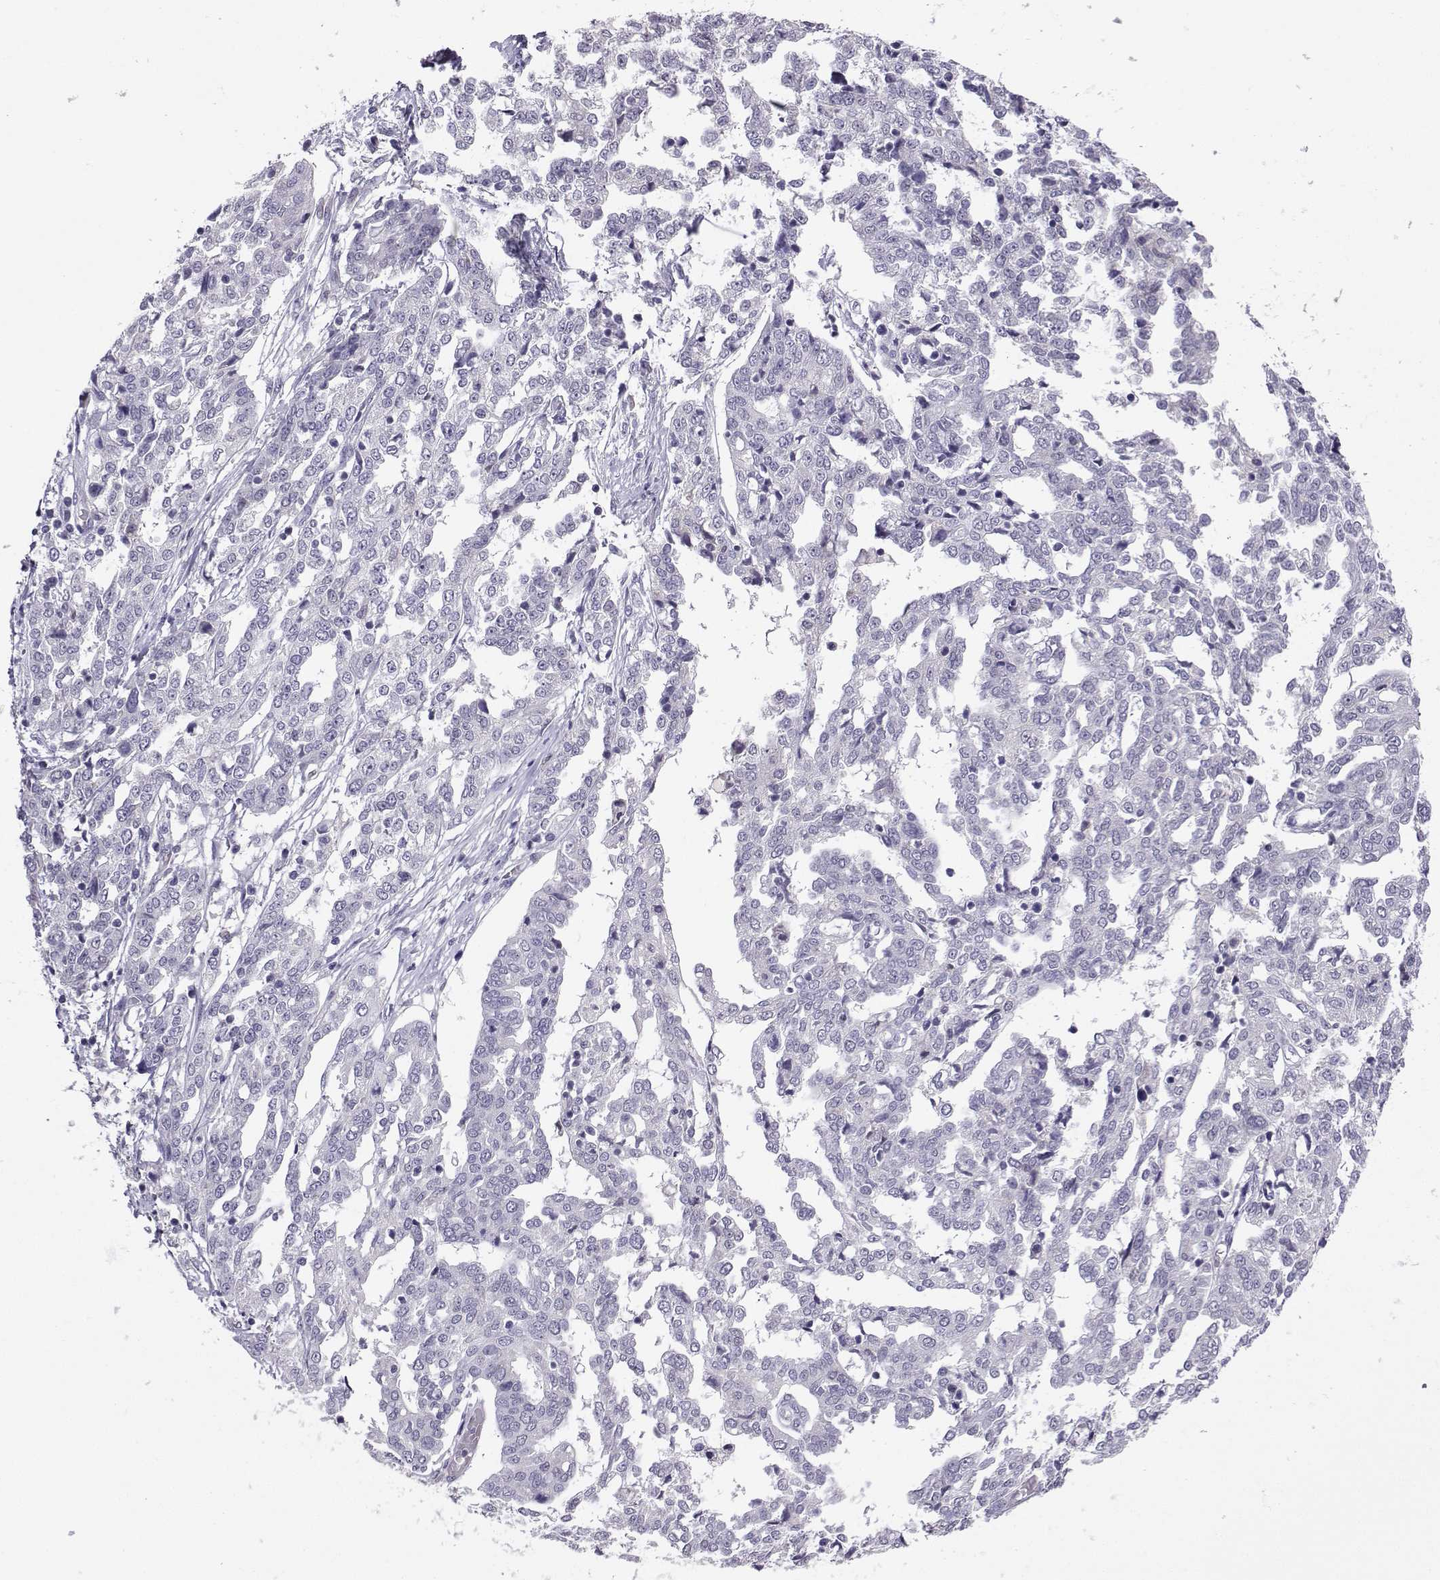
{"staining": {"intensity": "negative", "quantity": "none", "location": "none"}, "tissue": "ovarian cancer", "cell_type": "Tumor cells", "image_type": "cancer", "snomed": [{"axis": "morphology", "description": "Cystadenocarcinoma, serous, NOS"}, {"axis": "topography", "description": "Ovary"}], "caption": "High magnification brightfield microscopy of ovarian serous cystadenocarcinoma stained with DAB (3,3'-diaminobenzidine) (brown) and counterstained with hematoxylin (blue): tumor cells show no significant positivity. (DAB (3,3'-diaminobenzidine) immunohistochemistry visualized using brightfield microscopy, high magnification).", "gene": "TBR1", "patient": {"sex": "female", "age": 67}}